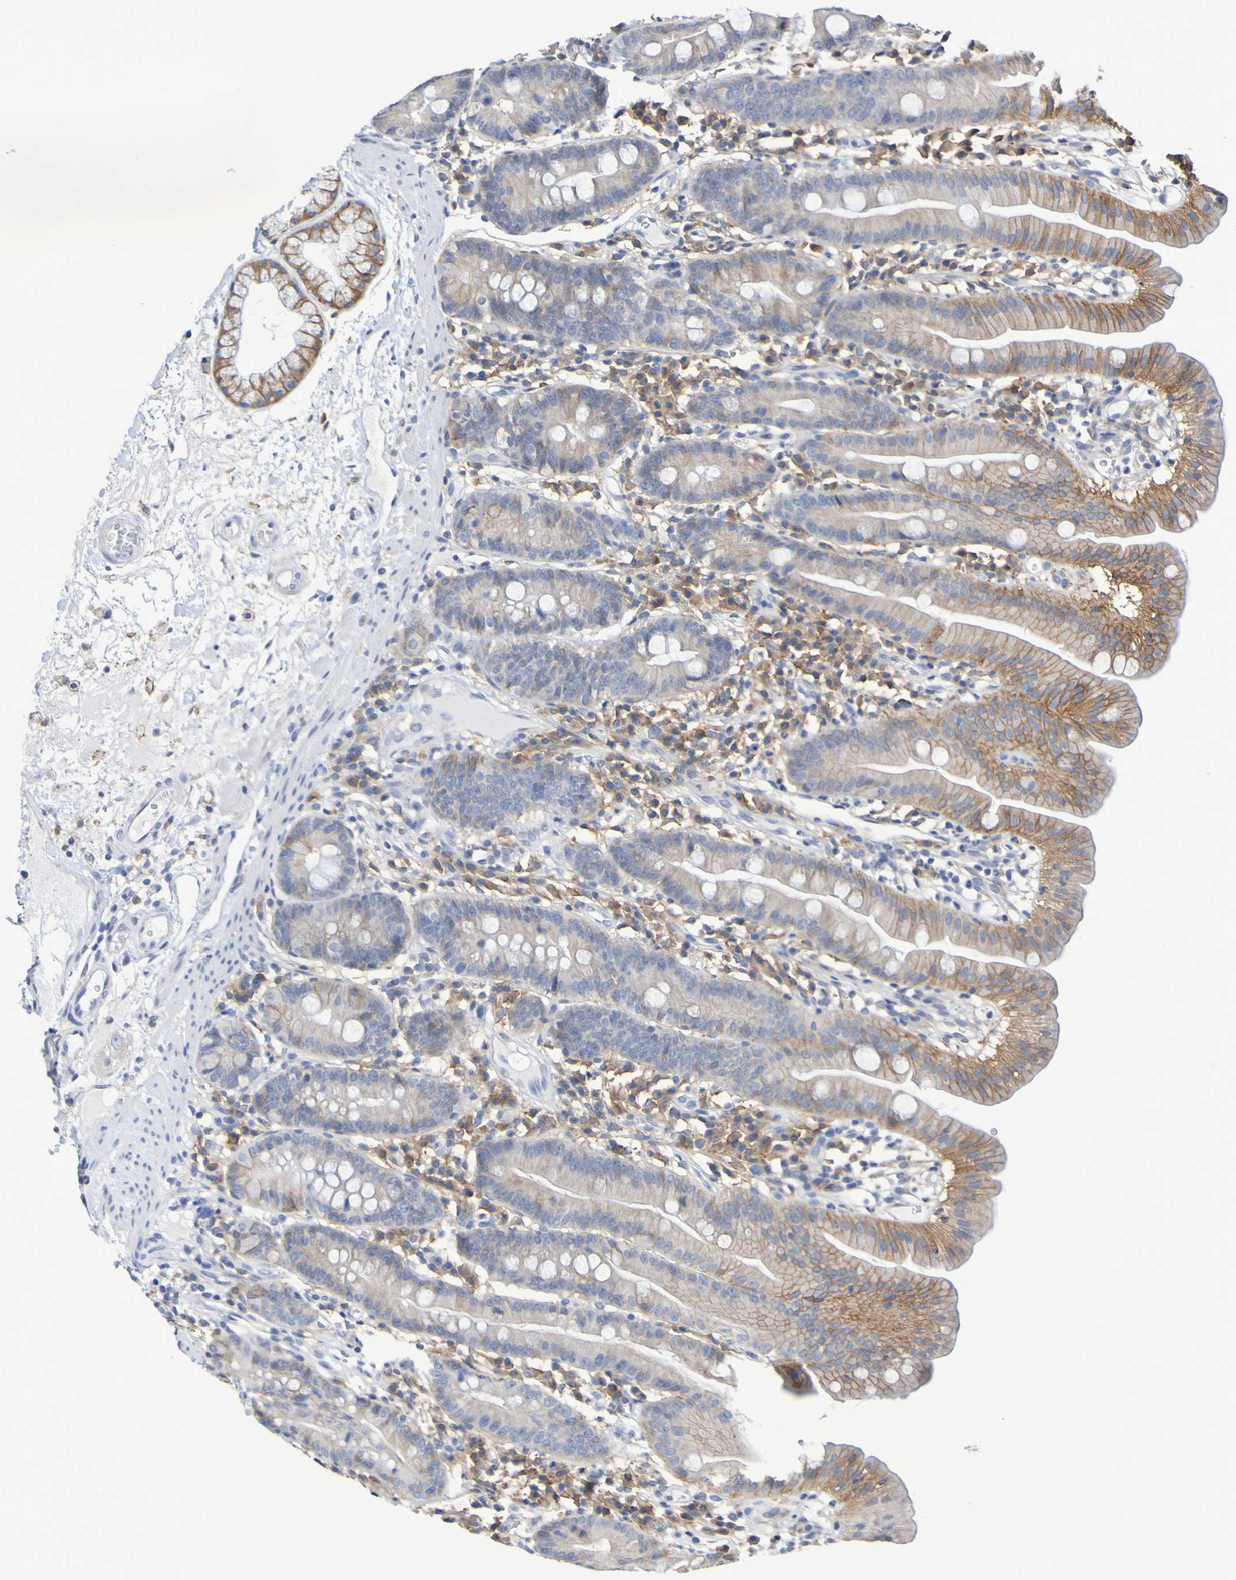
{"staining": {"intensity": "moderate", "quantity": "25%-75%", "location": "cytoplasmic/membranous"}, "tissue": "duodenum", "cell_type": "Glandular cells", "image_type": "normal", "snomed": [{"axis": "morphology", "description": "Normal tissue, NOS"}, {"axis": "topography", "description": "Duodenum"}], "caption": "Immunohistochemical staining of unremarkable duodenum displays 25%-75% levels of moderate cytoplasmic/membranous protein staining in approximately 25%-75% of glandular cells. The staining is performed using DAB brown chromogen to label protein expression. The nuclei are counter-stained blue using hematoxylin.", "gene": "SLC3A2", "patient": {"sex": "male", "age": 50}}